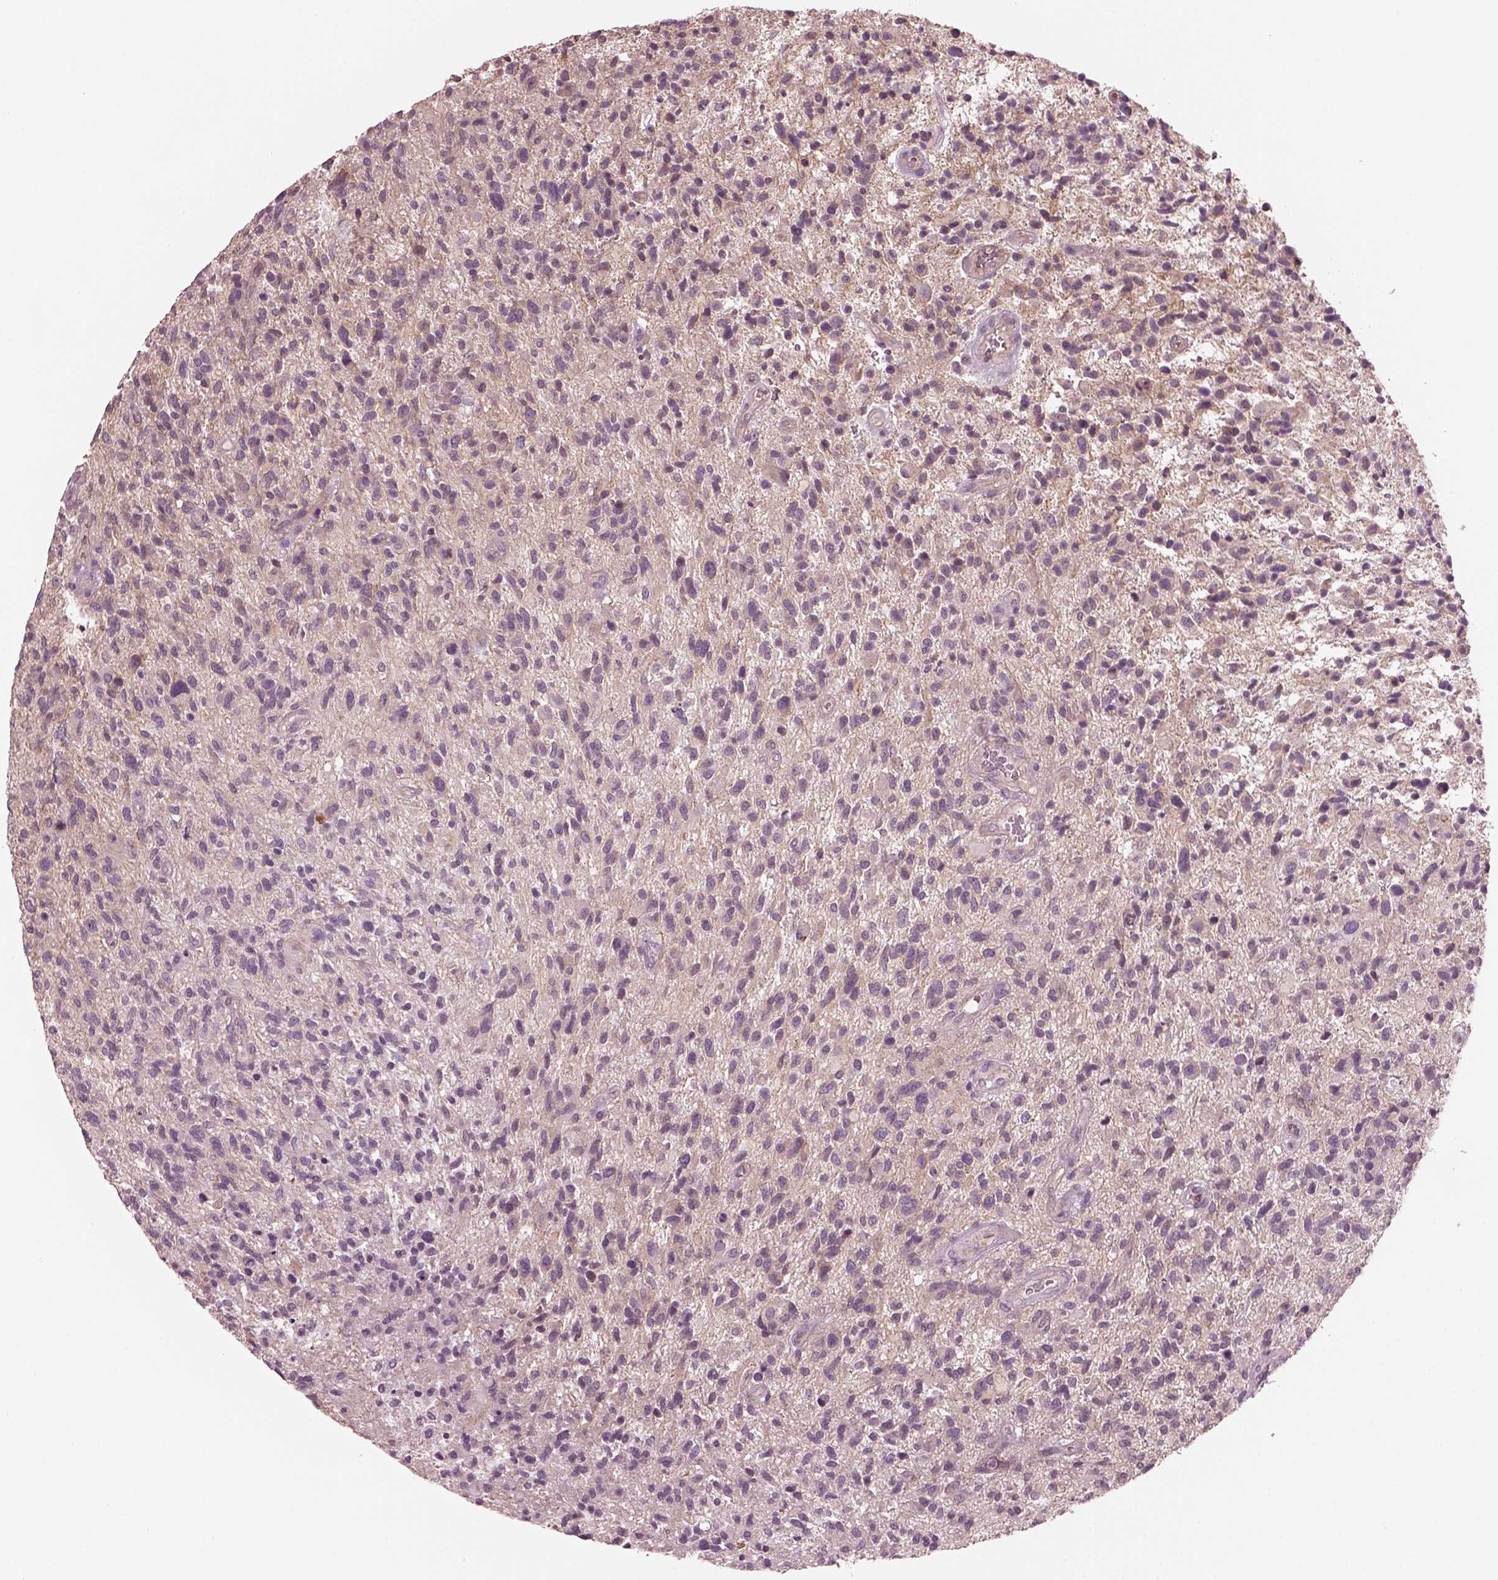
{"staining": {"intensity": "negative", "quantity": "none", "location": "none"}, "tissue": "glioma", "cell_type": "Tumor cells", "image_type": "cancer", "snomed": [{"axis": "morphology", "description": "Glioma, malignant, High grade"}, {"axis": "topography", "description": "Brain"}], "caption": "Immunohistochemistry of human glioma demonstrates no positivity in tumor cells.", "gene": "ODAD1", "patient": {"sex": "male", "age": 47}}